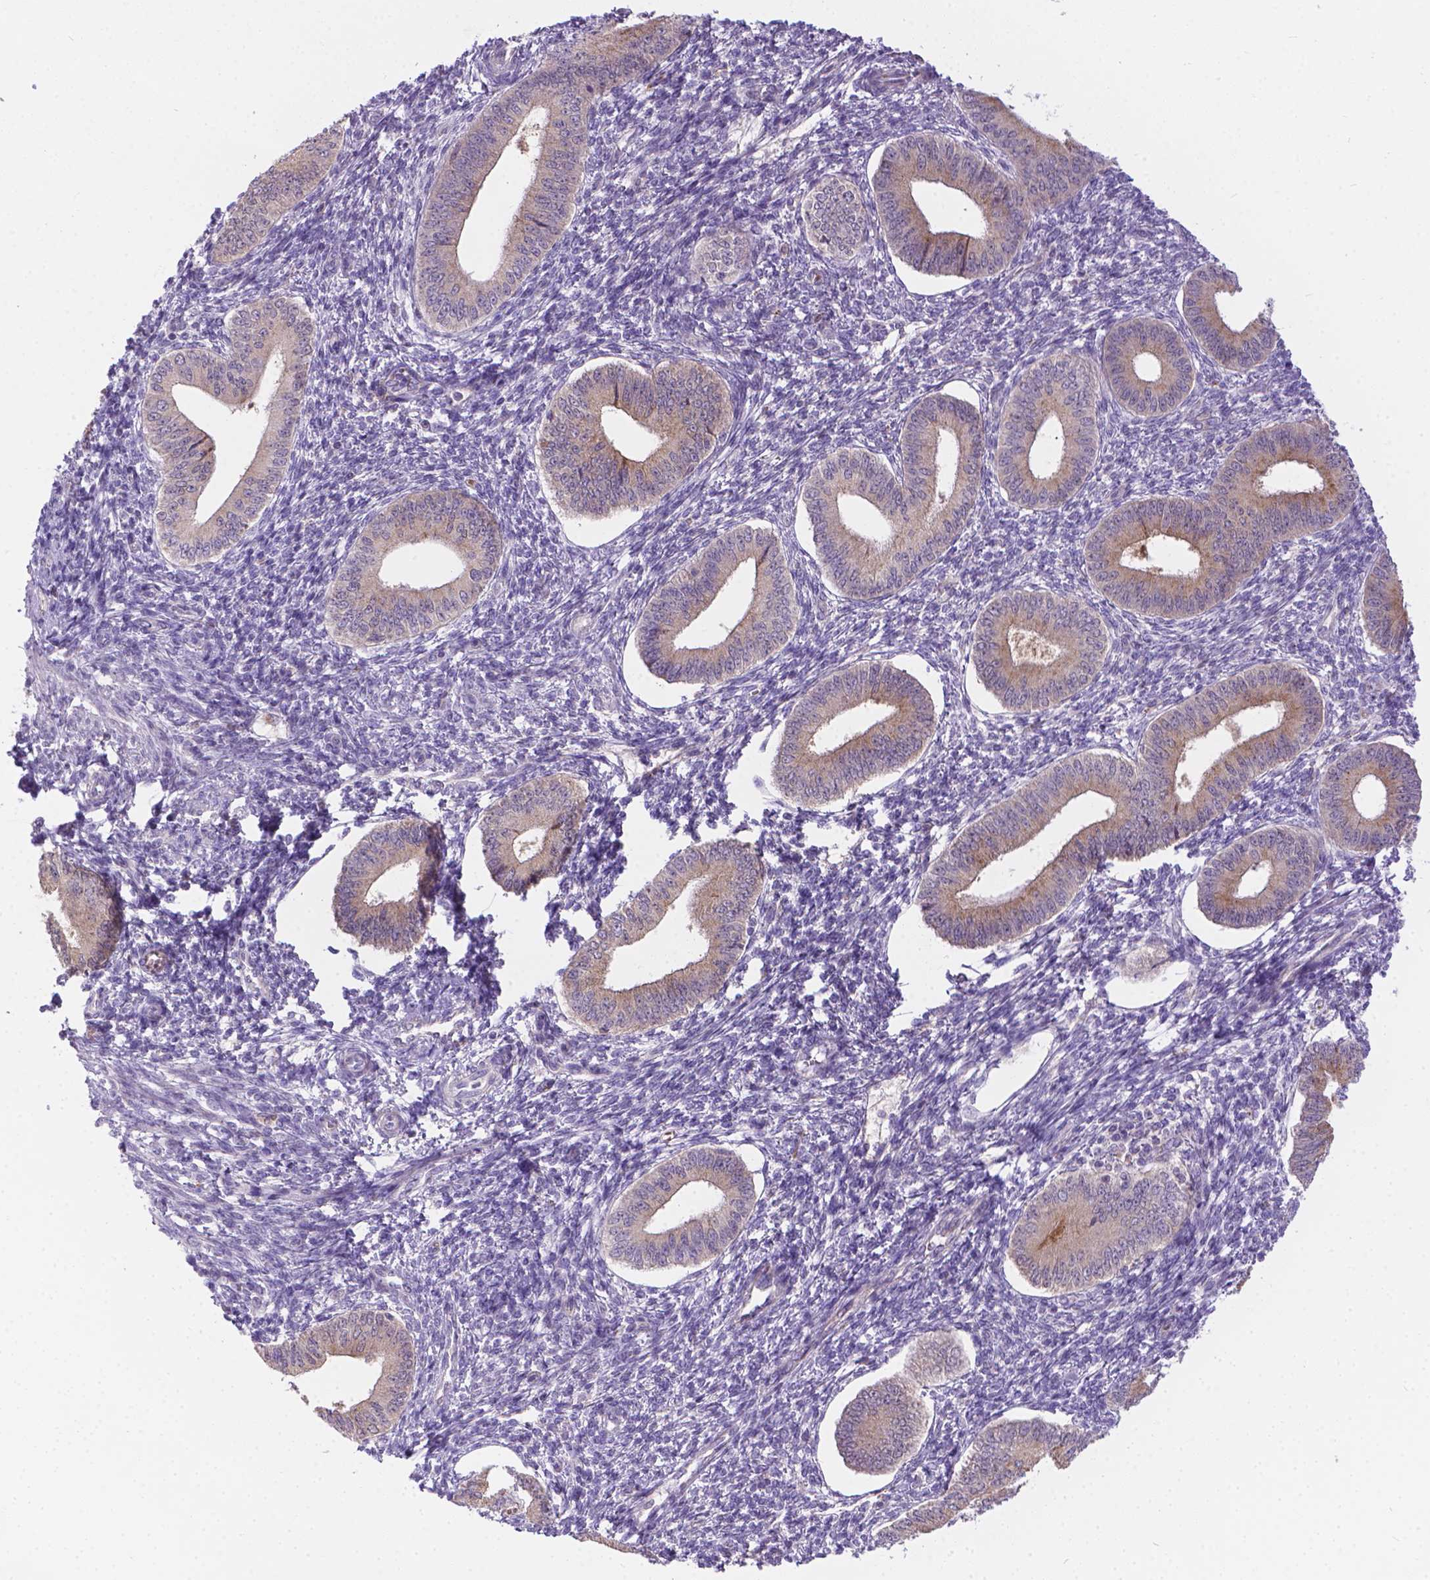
{"staining": {"intensity": "negative", "quantity": "none", "location": "none"}, "tissue": "endometrium", "cell_type": "Cells in endometrial stroma", "image_type": "normal", "snomed": [{"axis": "morphology", "description": "Normal tissue, NOS"}, {"axis": "topography", "description": "Endometrium"}], "caption": "A high-resolution photomicrograph shows immunohistochemistry staining of unremarkable endometrium, which demonstrates no significant expression in cells in endometrial stroma.", "gene": "TM4SF18", "patient": {"sex": "female", "age": 42}}